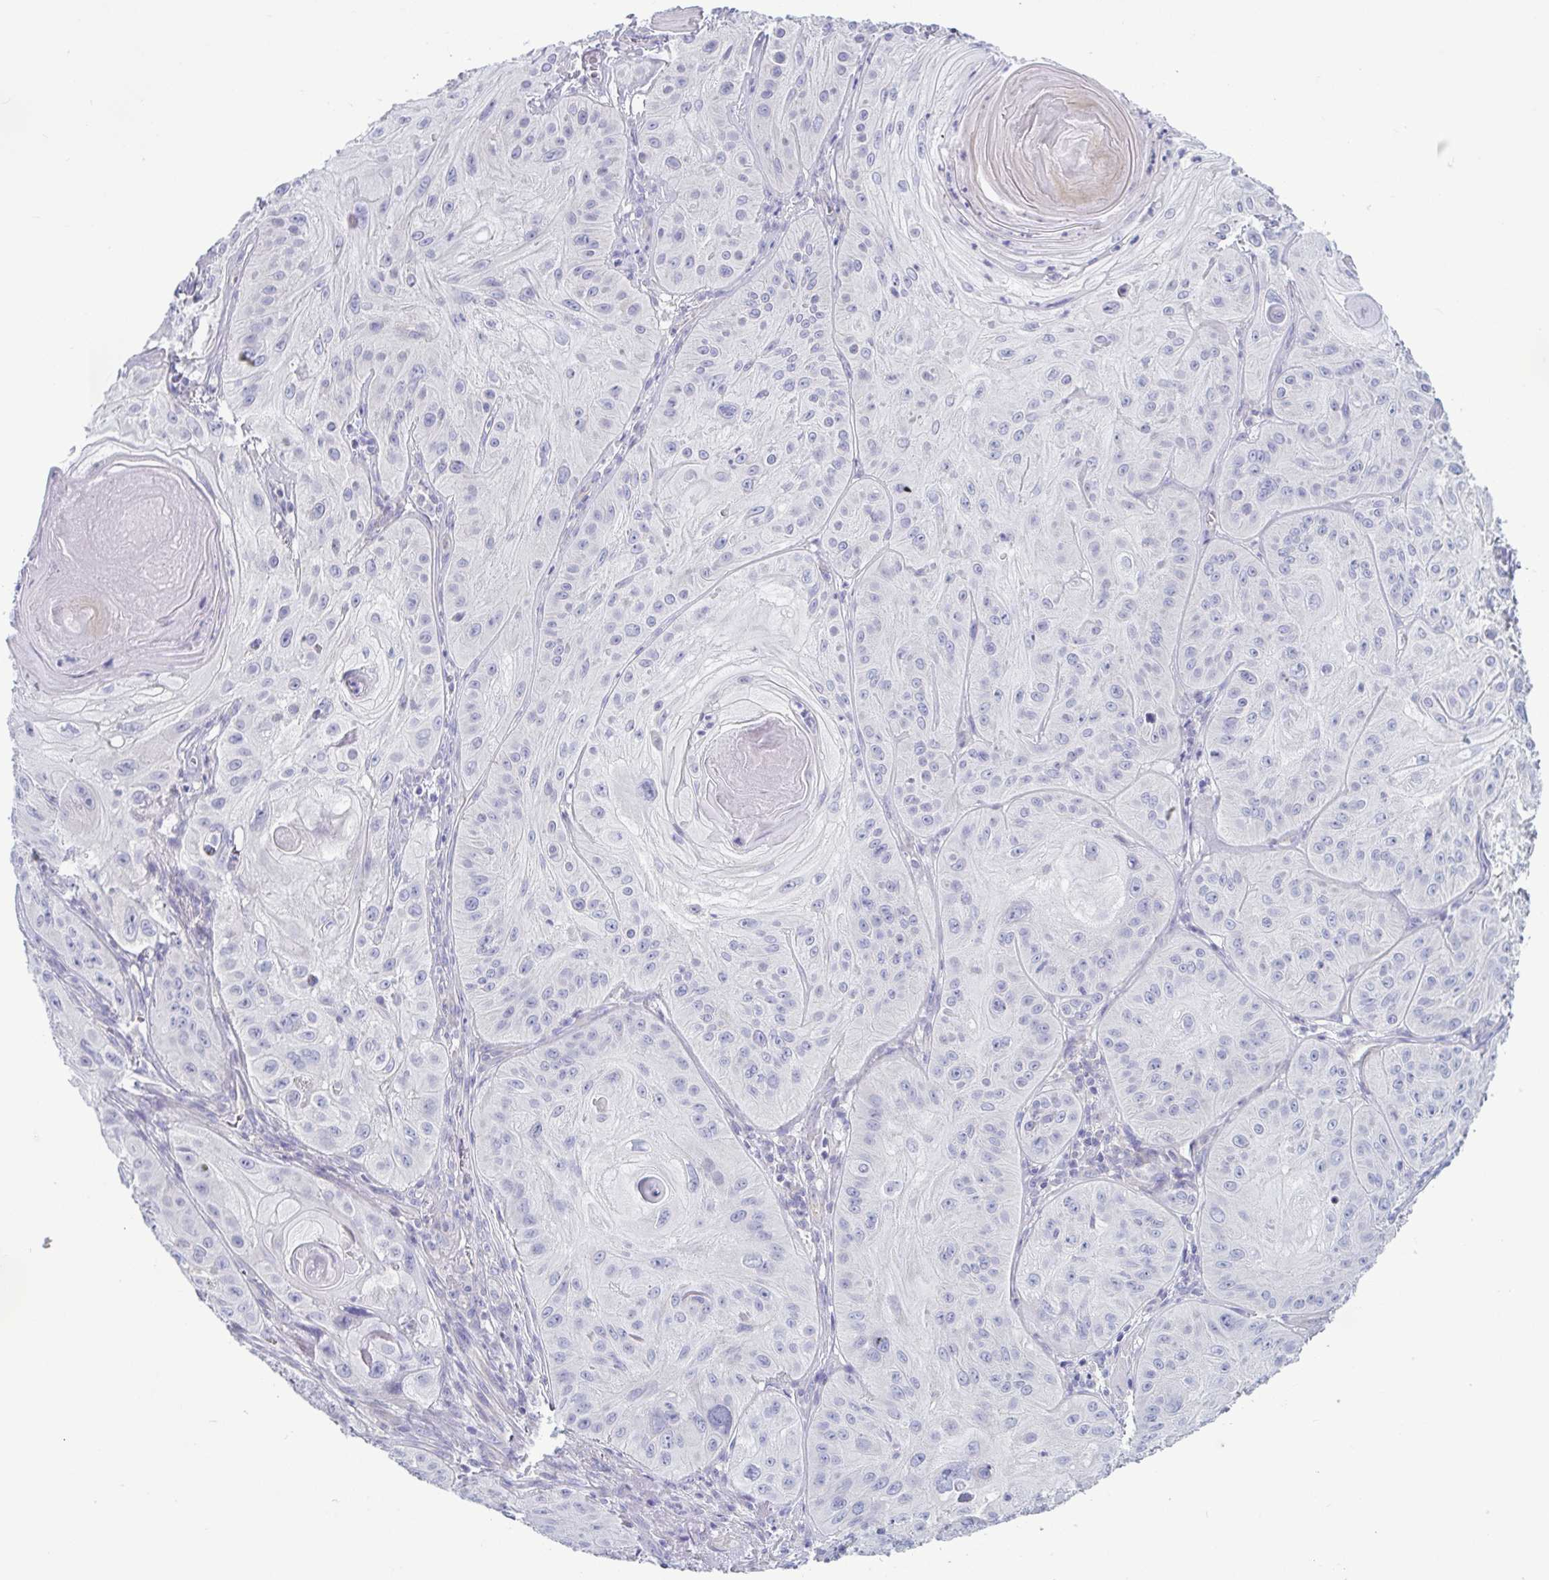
{"staining": {"intensity": "negative", "quantity": "none", "location": "none"}, "tissue": "skin cancer", "cell_type": "Tumor cells", "image_type": "cancer", "snomed": [{"axis": "morphology", "description": "Squamous cell carcinoma, NOS"}, {"axis": "topography", "description": "Skin"}], "caption": "Protein analysis of skin cancer shows no significant staining in tumor cells.", "gene": "TNNI2", "patient": {"sex": "male", "age": 85}}